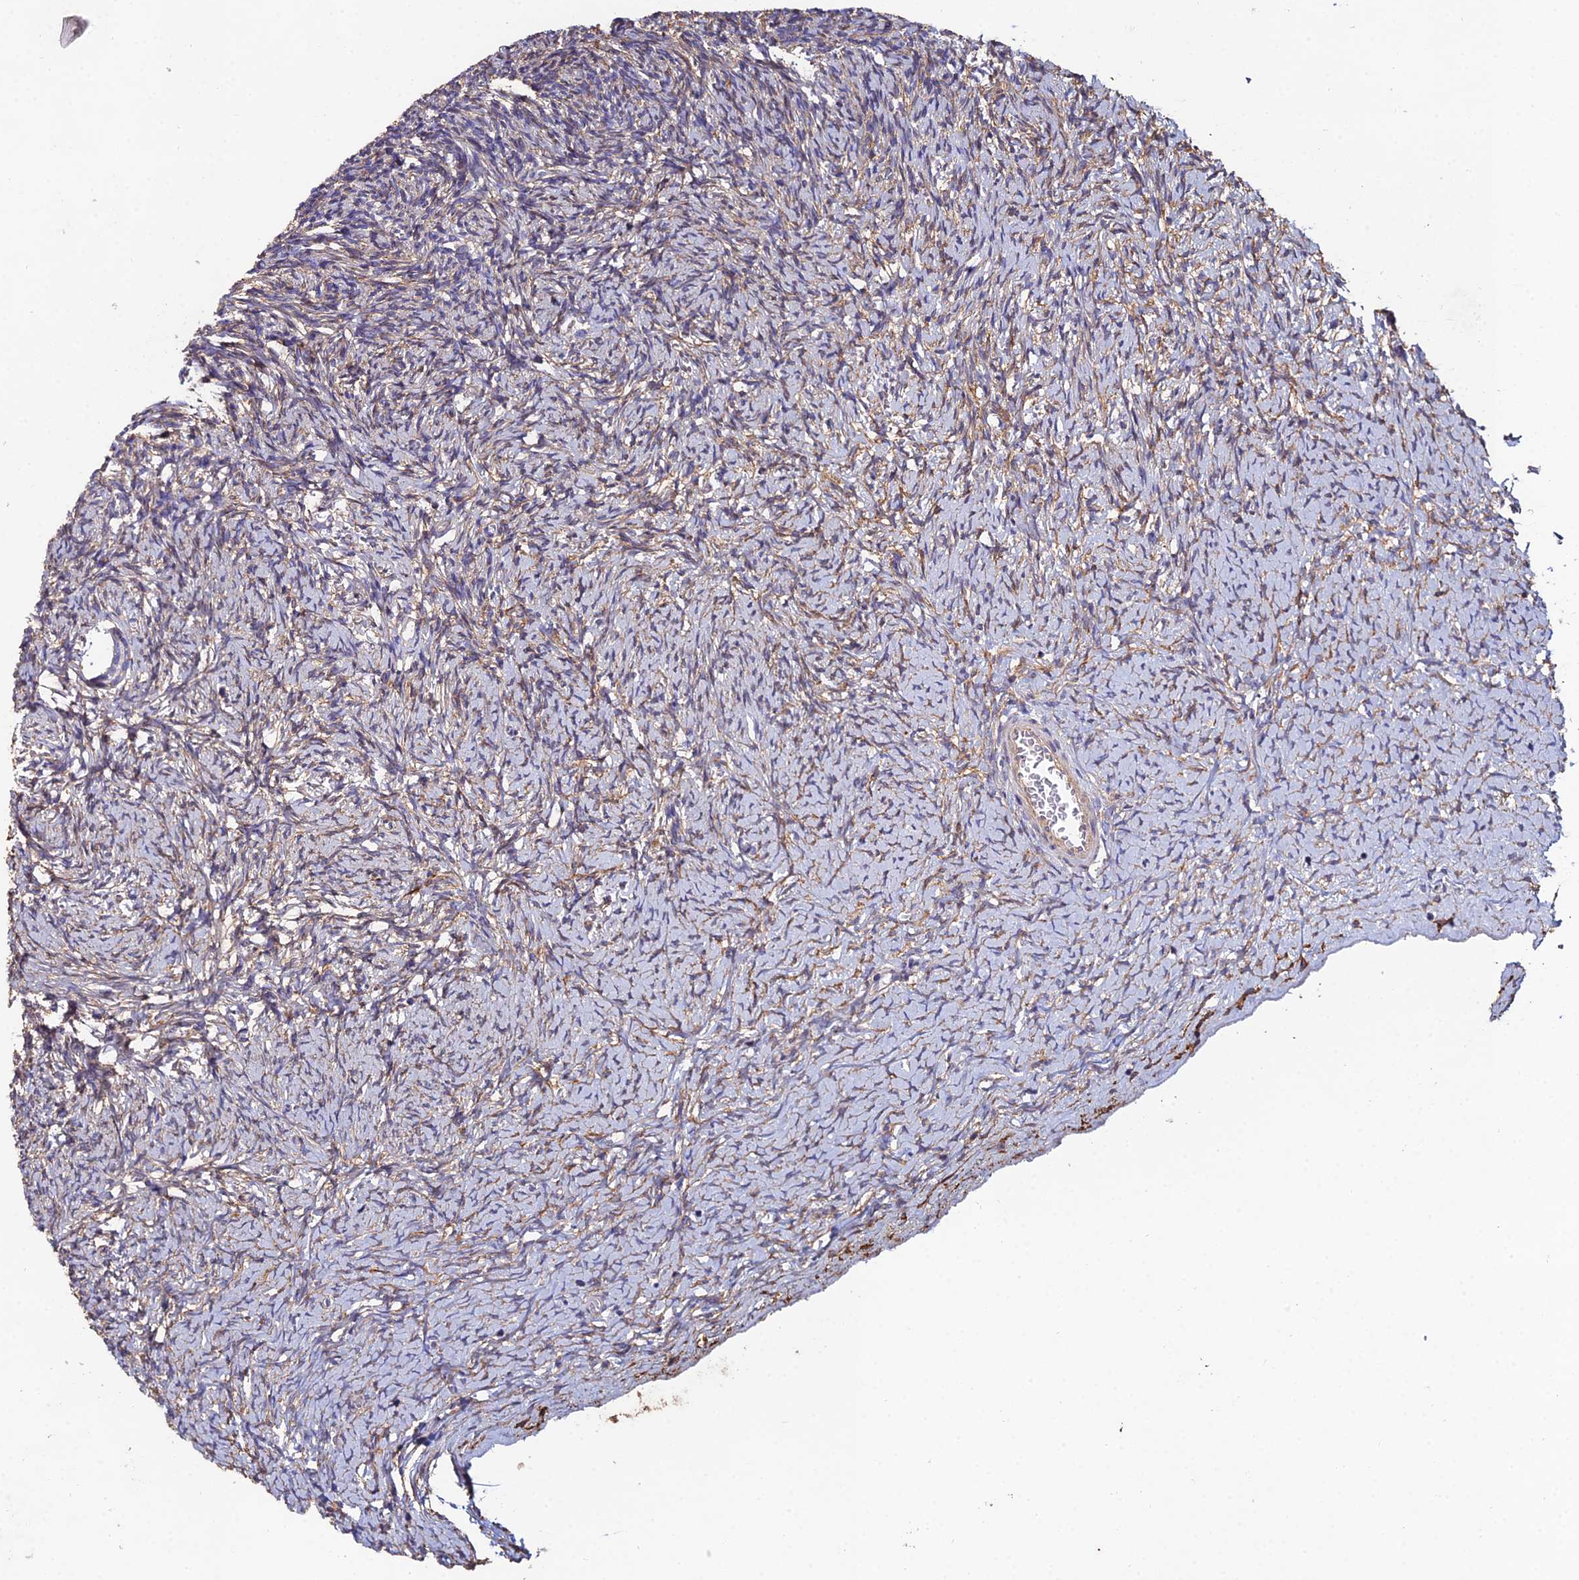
{"staining": {"intensity": "negative", "quantity": "none", "location": "none"}, "tissue": "ovary", "cell_type": "Follicle cells", "image_type": "normal", "snomed": [{"axis": "morphology", "description": "Normal tissue, NOS"}, {"axis": "topography", "description": "Ovary"}], "caption": "A histopathology image of ovary stained for a protein exhibits no brown staining in follicle cells.", "gene": "C6", "patient": {"sex": "female", "age": 39}}